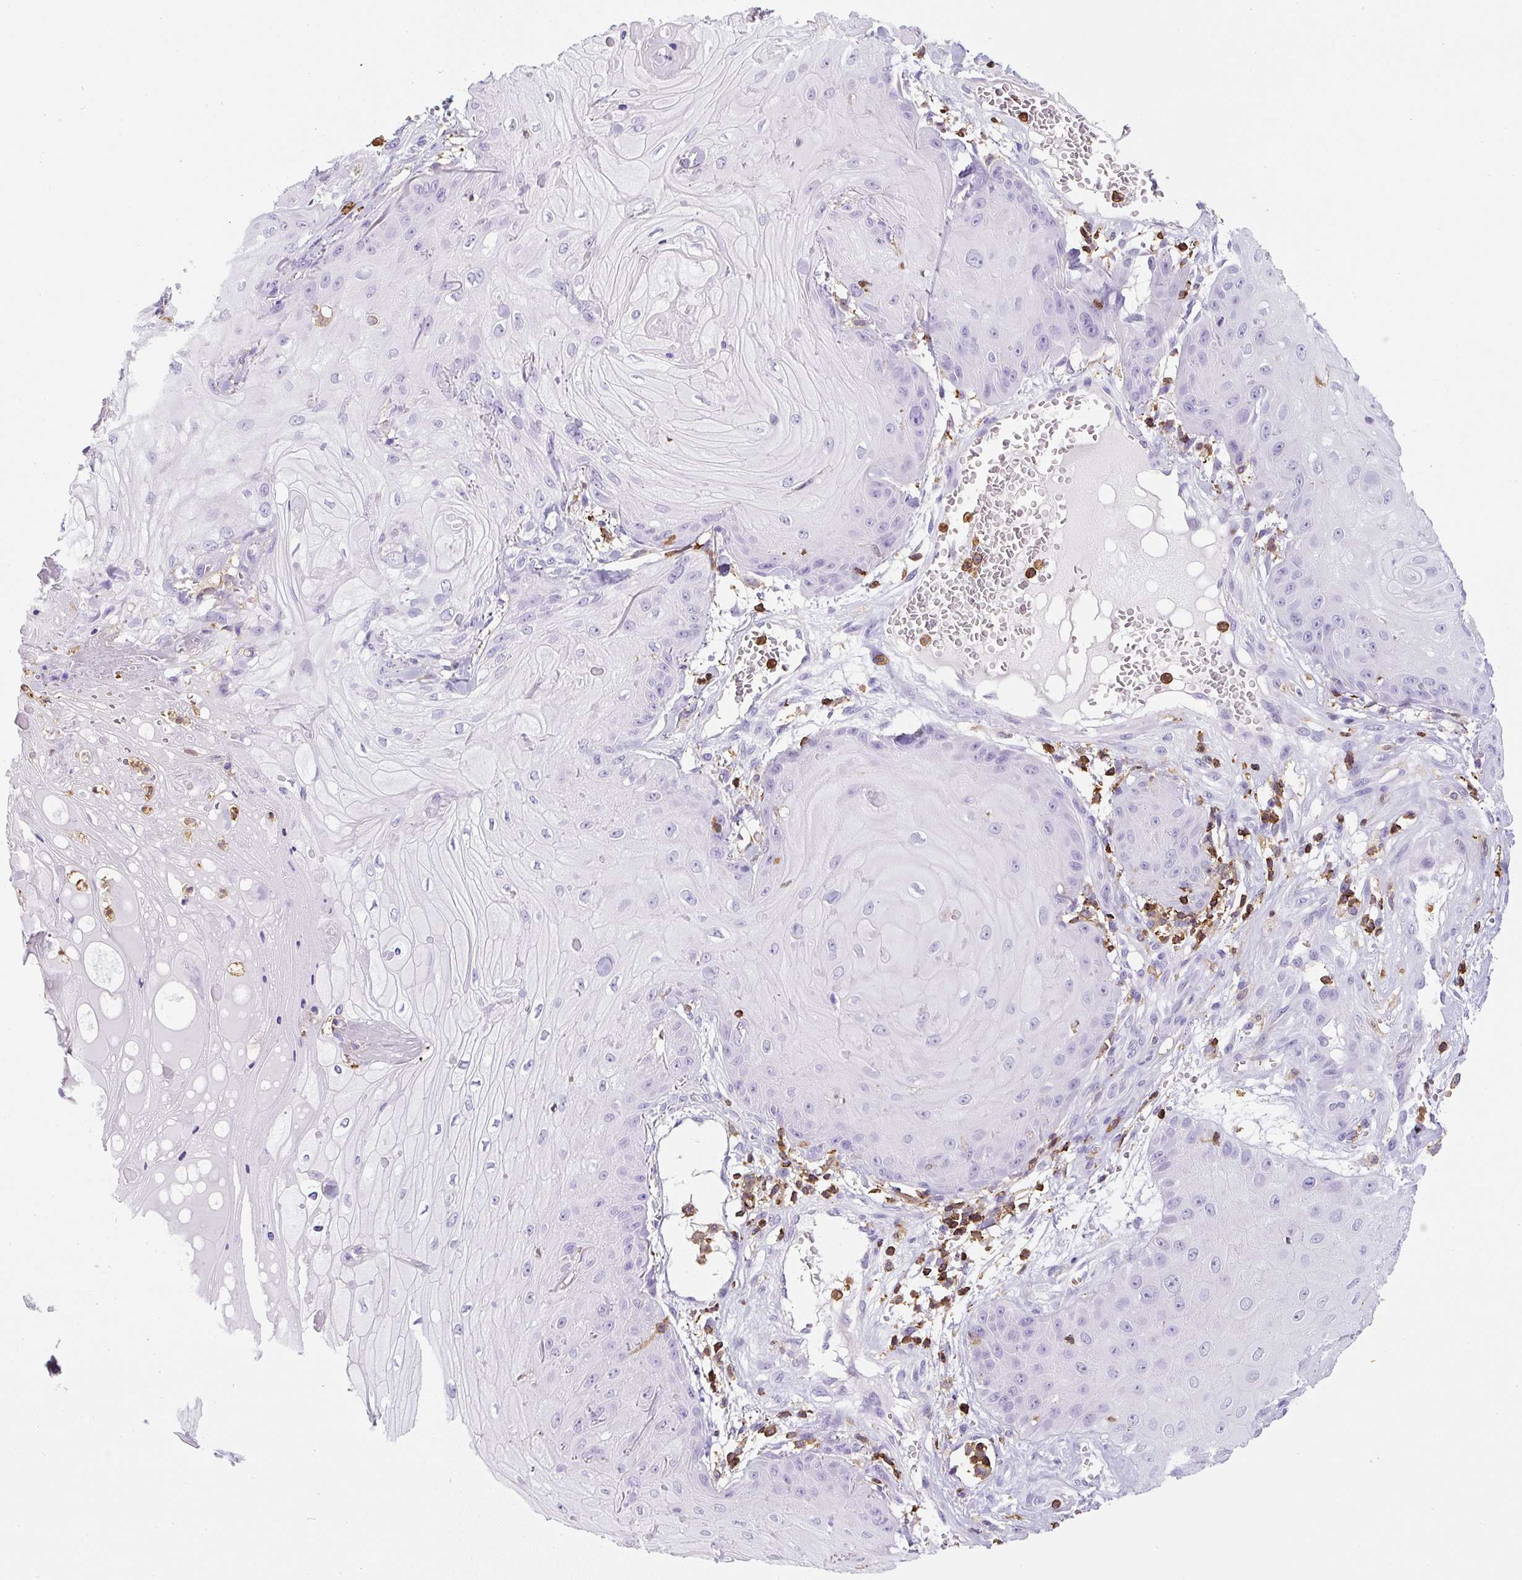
{"staining": {"intensity": "negative", "quantity": "none", "location": "none"}, "tissue": "skin cancer", "cell_type": "Tumor cells", "image_type": "cancer", "snomed": [{"axis": "morphology", "description": "Squamous cell carcinoma, NOS"}, {"axis": "topography", "description": "Skin"}], "caption": "Protein analysis of skin cancer shows no significant positivity in tumor cells.", "gene": "FAM228B", "patient": {"sex": "male", "age": 74}}